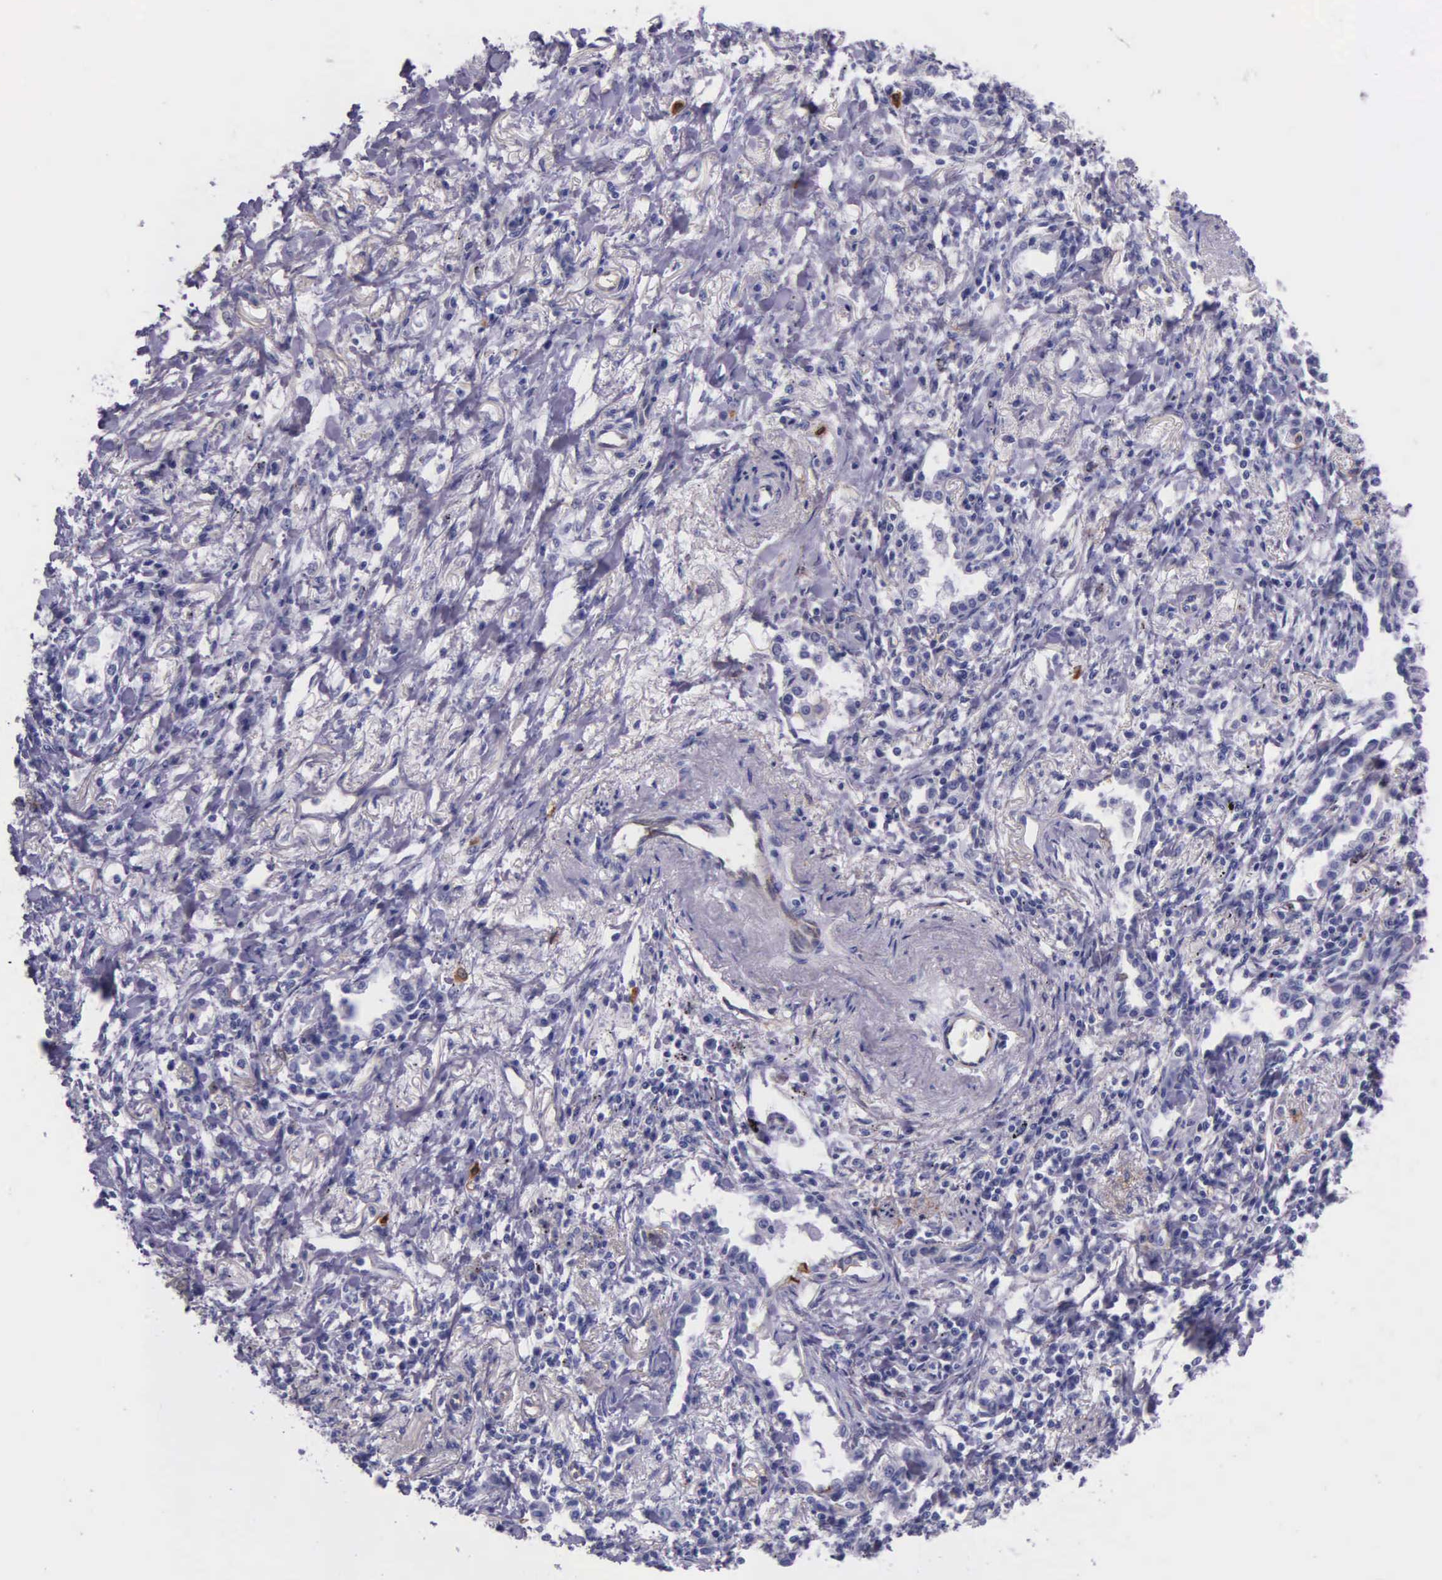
{"staining": {"intensity": "negative", "quantity": "none", "location": "none"}, "tissue": "lung cancer", "cell_type": "Tumor cells", "image_type": "cancer", "snomed": [{"axis": "morphology", "description": "Adenocarcinoma, NOS"}, {"axis": "topography", "description": "Lung"}], "caption": "Adenocarcinoma (lung) was stained to show a protein in brown. There is no significant positivity in tumor cells.", "gene": "AHNAK2", "patient": {"sex": "male", "age": 60}}